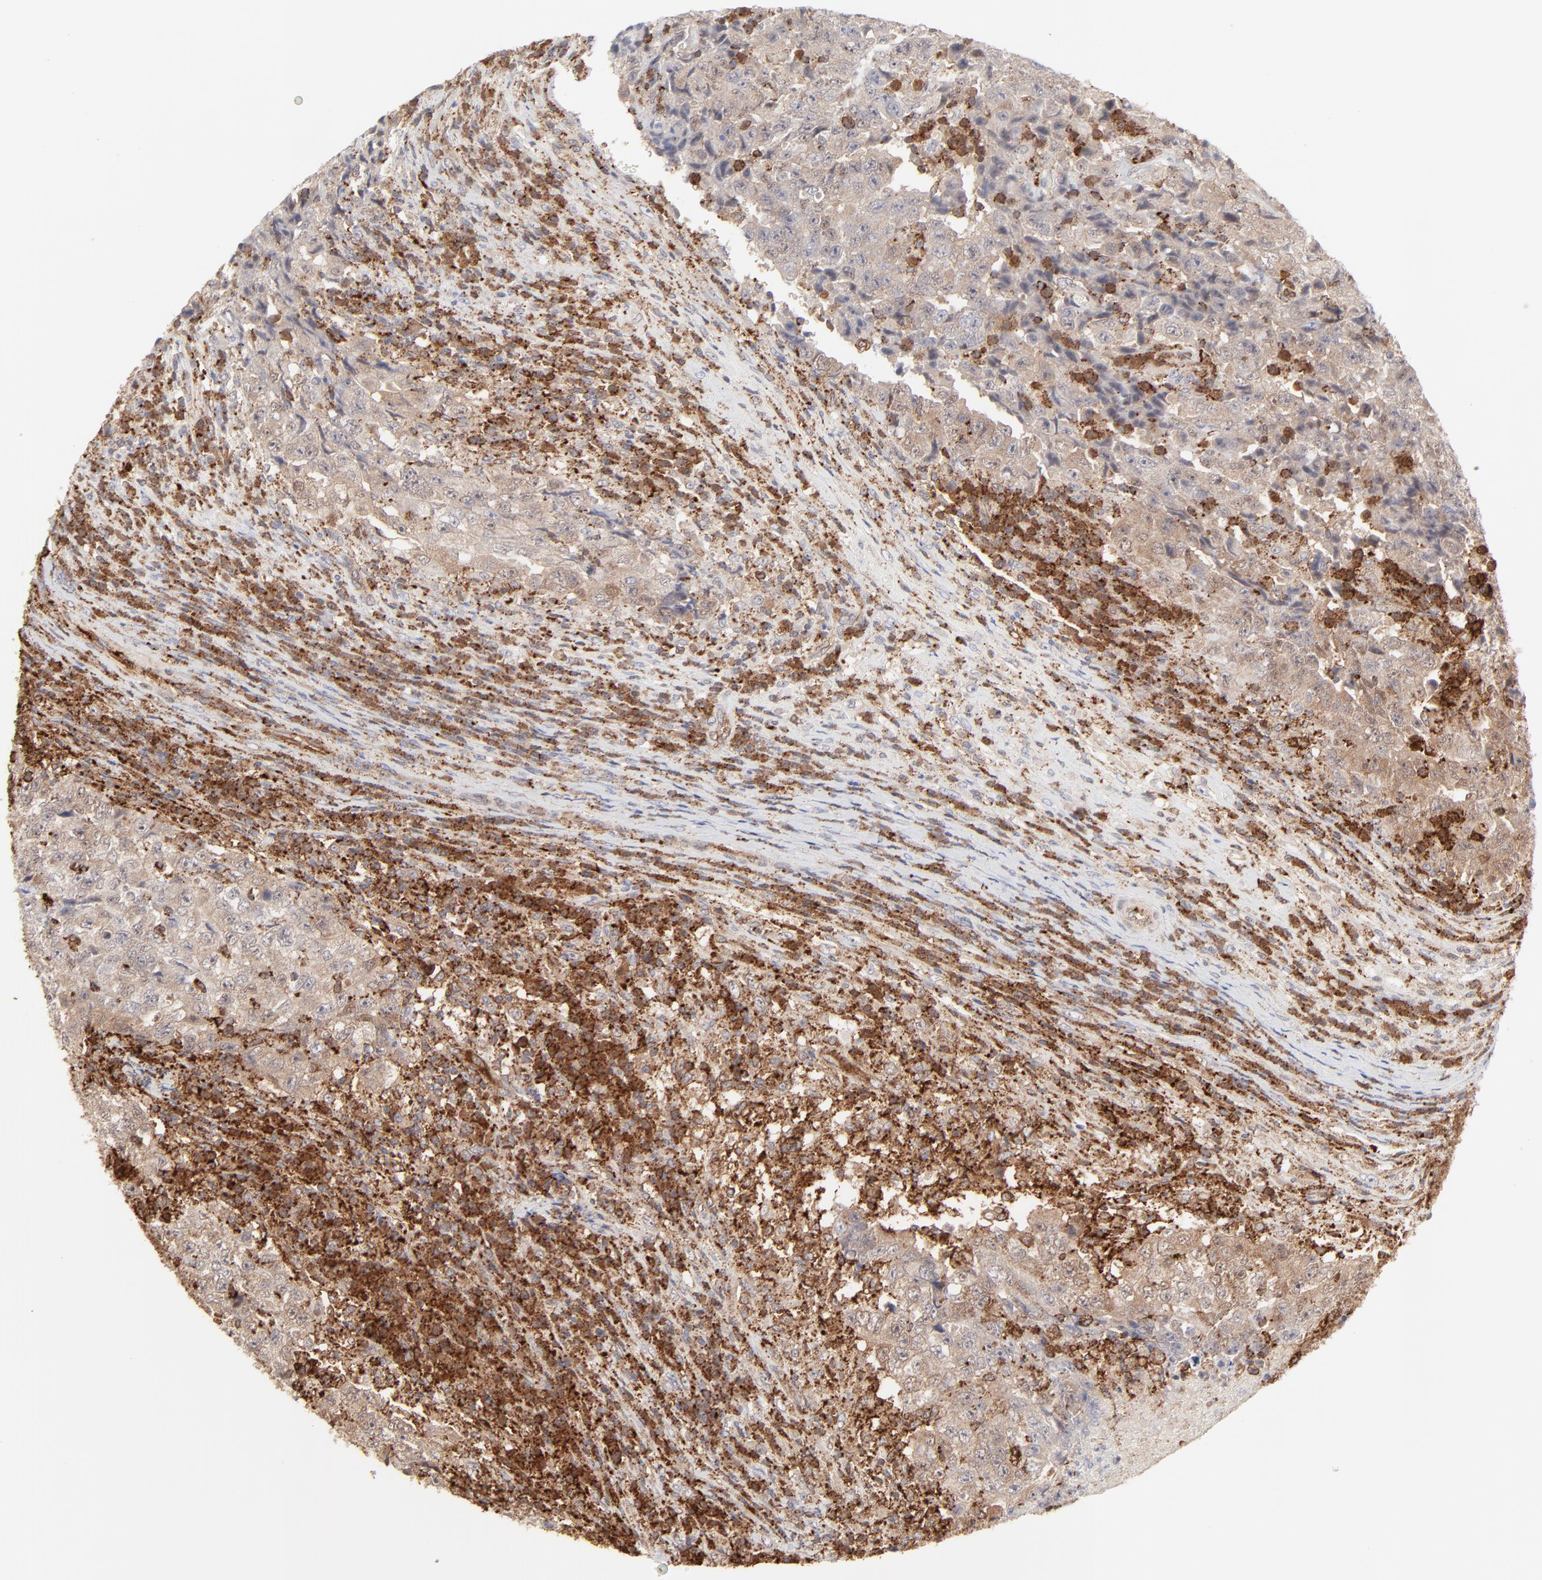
{"staining": {"intensity": "negative", "quantity": "none", "location": "none"}, "tissue": "testis cancer", "cell_type": "Tumor cells", "image_type": "cancer", "snomed": [{"axis": "morphology", "description": "Necrosis, NOS"}, {"axis": "morphology", "description": "Carcinoma, Embryonal, NOS"}, {"axis": "topography", "description": "Testis"}], "caption": "Tumor cells are negative for brown protein staining in testis cancer. (DAB (3,3'-diaminobenzidine) immunohistochemistry with hematoxylin counter stain).", "gene": "CDK6", "patient": {"sex": "male", "age": 19}}